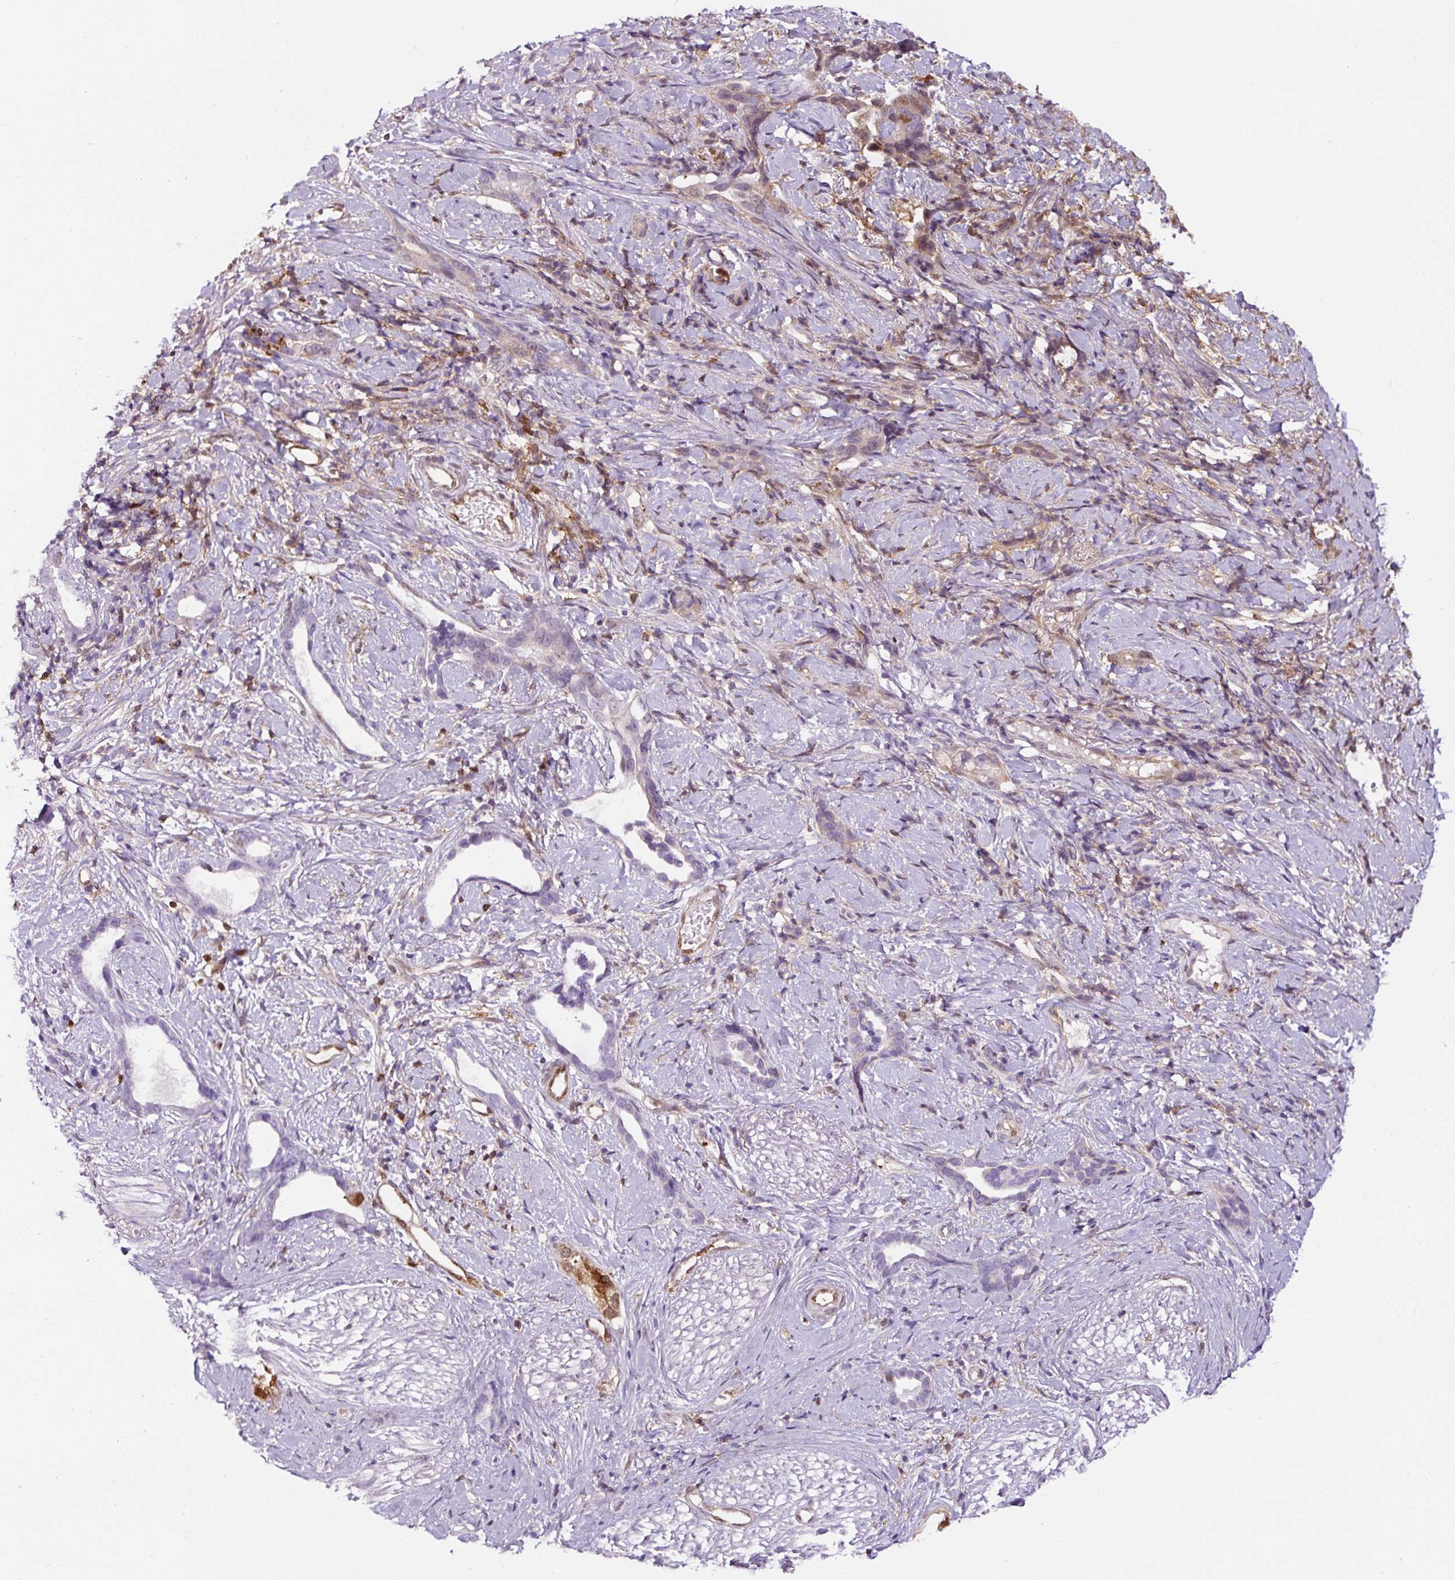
{"staining": {"intensity": "weak", "quantity": "<25%", "location": "nuclear"}, "tissue": "stomach cancer", "cell_type": "Tumor cells", "image_type": "cancer", "snomed": [{"axis": "morphology", "description": "Adenocarcinoma, NOS"}, {"axis": "topography", "description": "Stomach"}], "caption": "IHC micrograph of human stomach adenocarcinoma stained for a protein (brown), which exhibits no expression in tumor cells.", "gene": "ANXA1", "patient": {"sex": "male", "age": 55}}